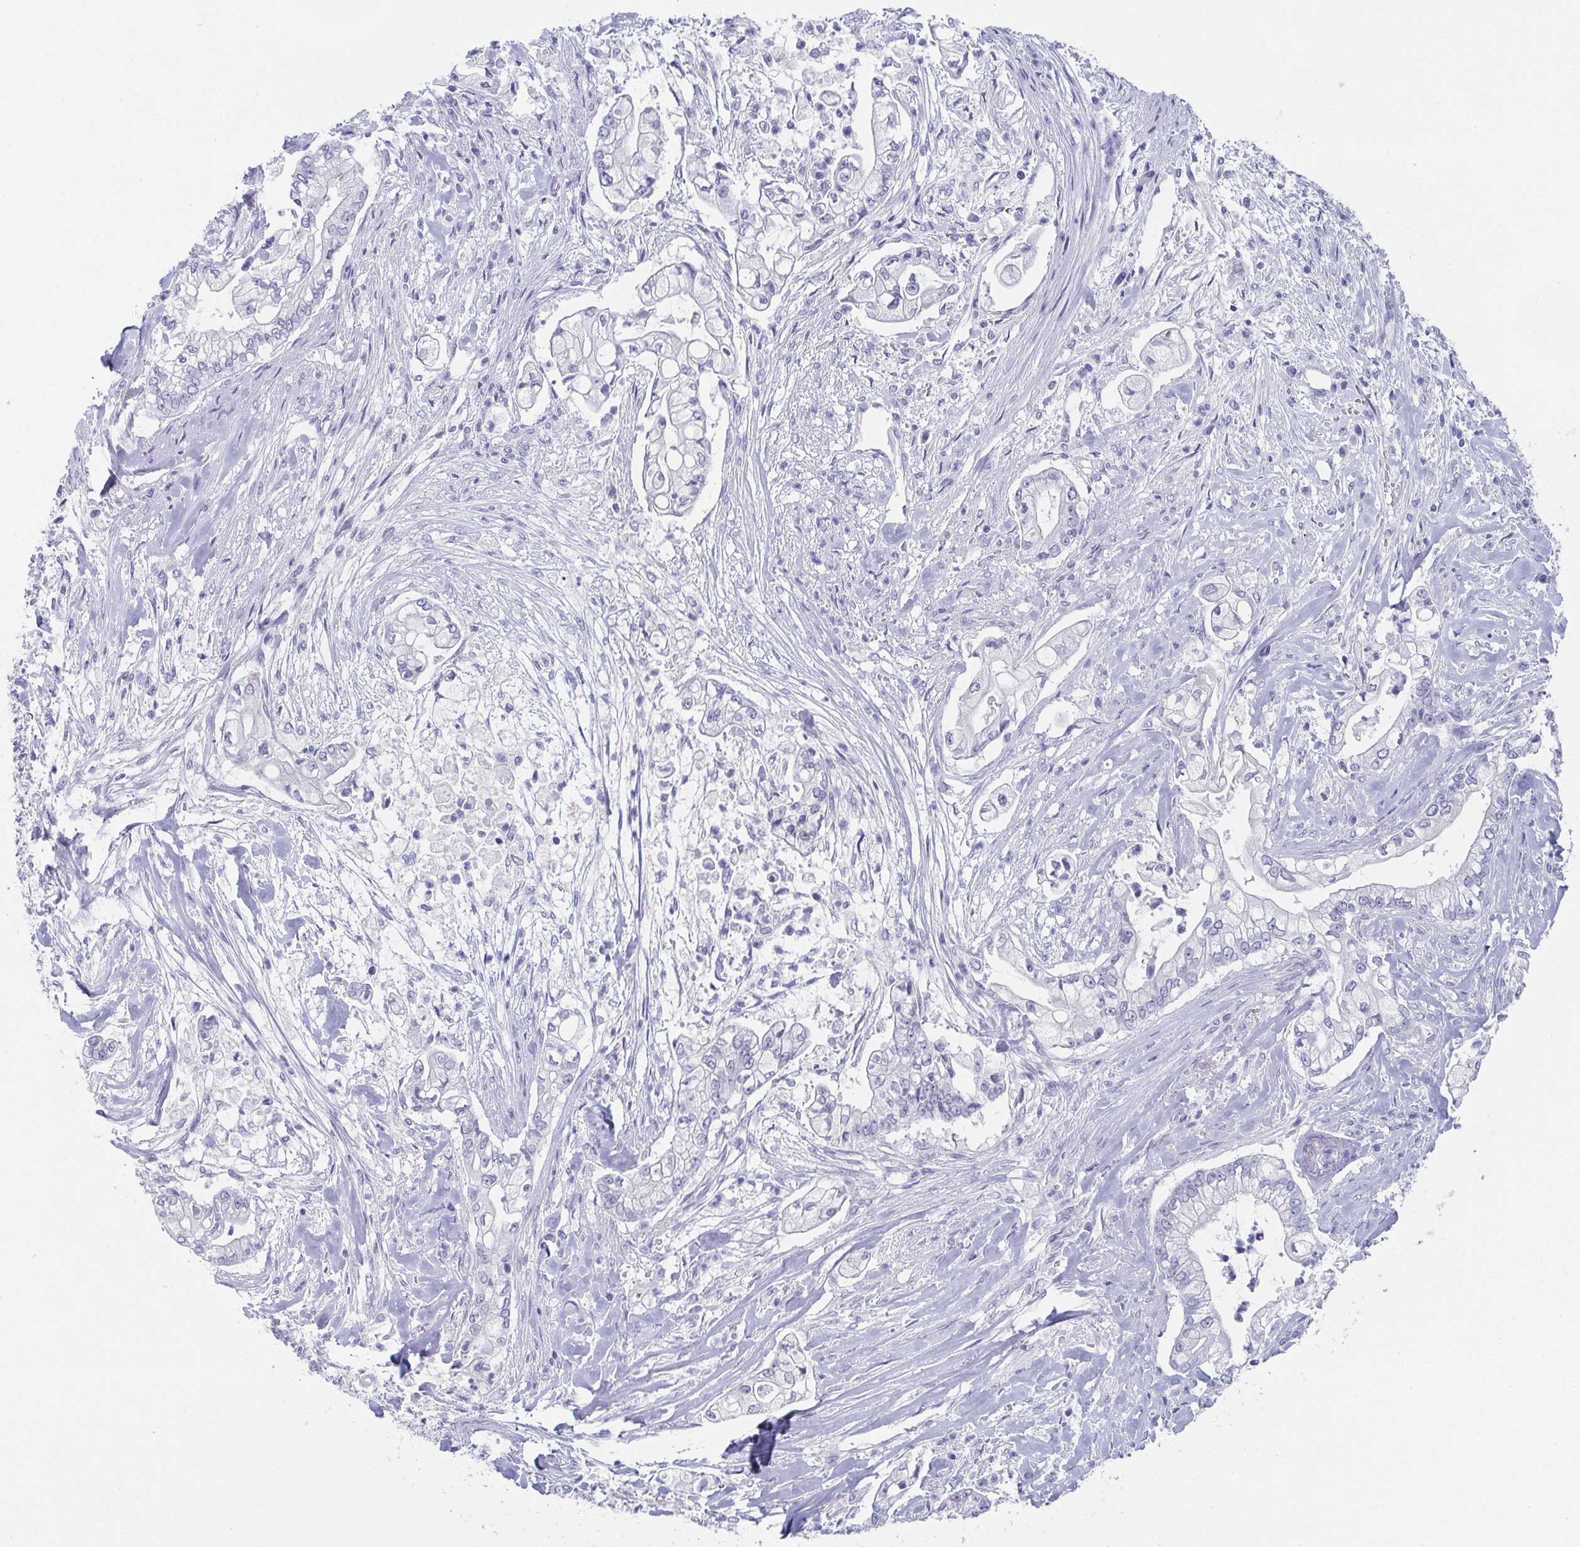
{"staining": {"intensity": "negative", "quantity": "none", "location": "none"}, "tissue": "pancreatic cancer", "cell_type": "Tumor cells", "image_type": "cancer", "snomed": [{"axis": "morphology", "description": "Adenocarcinoma, NOS"}, {"axis": "topography", "description": "Pancreas"}], "caption": "Protein analysis of adenocarcinoma (pancreatic) displays no significant positivity in tumor cells.", "gene": "DYDC2", "patient": {"sex": "female", "age": 69}}